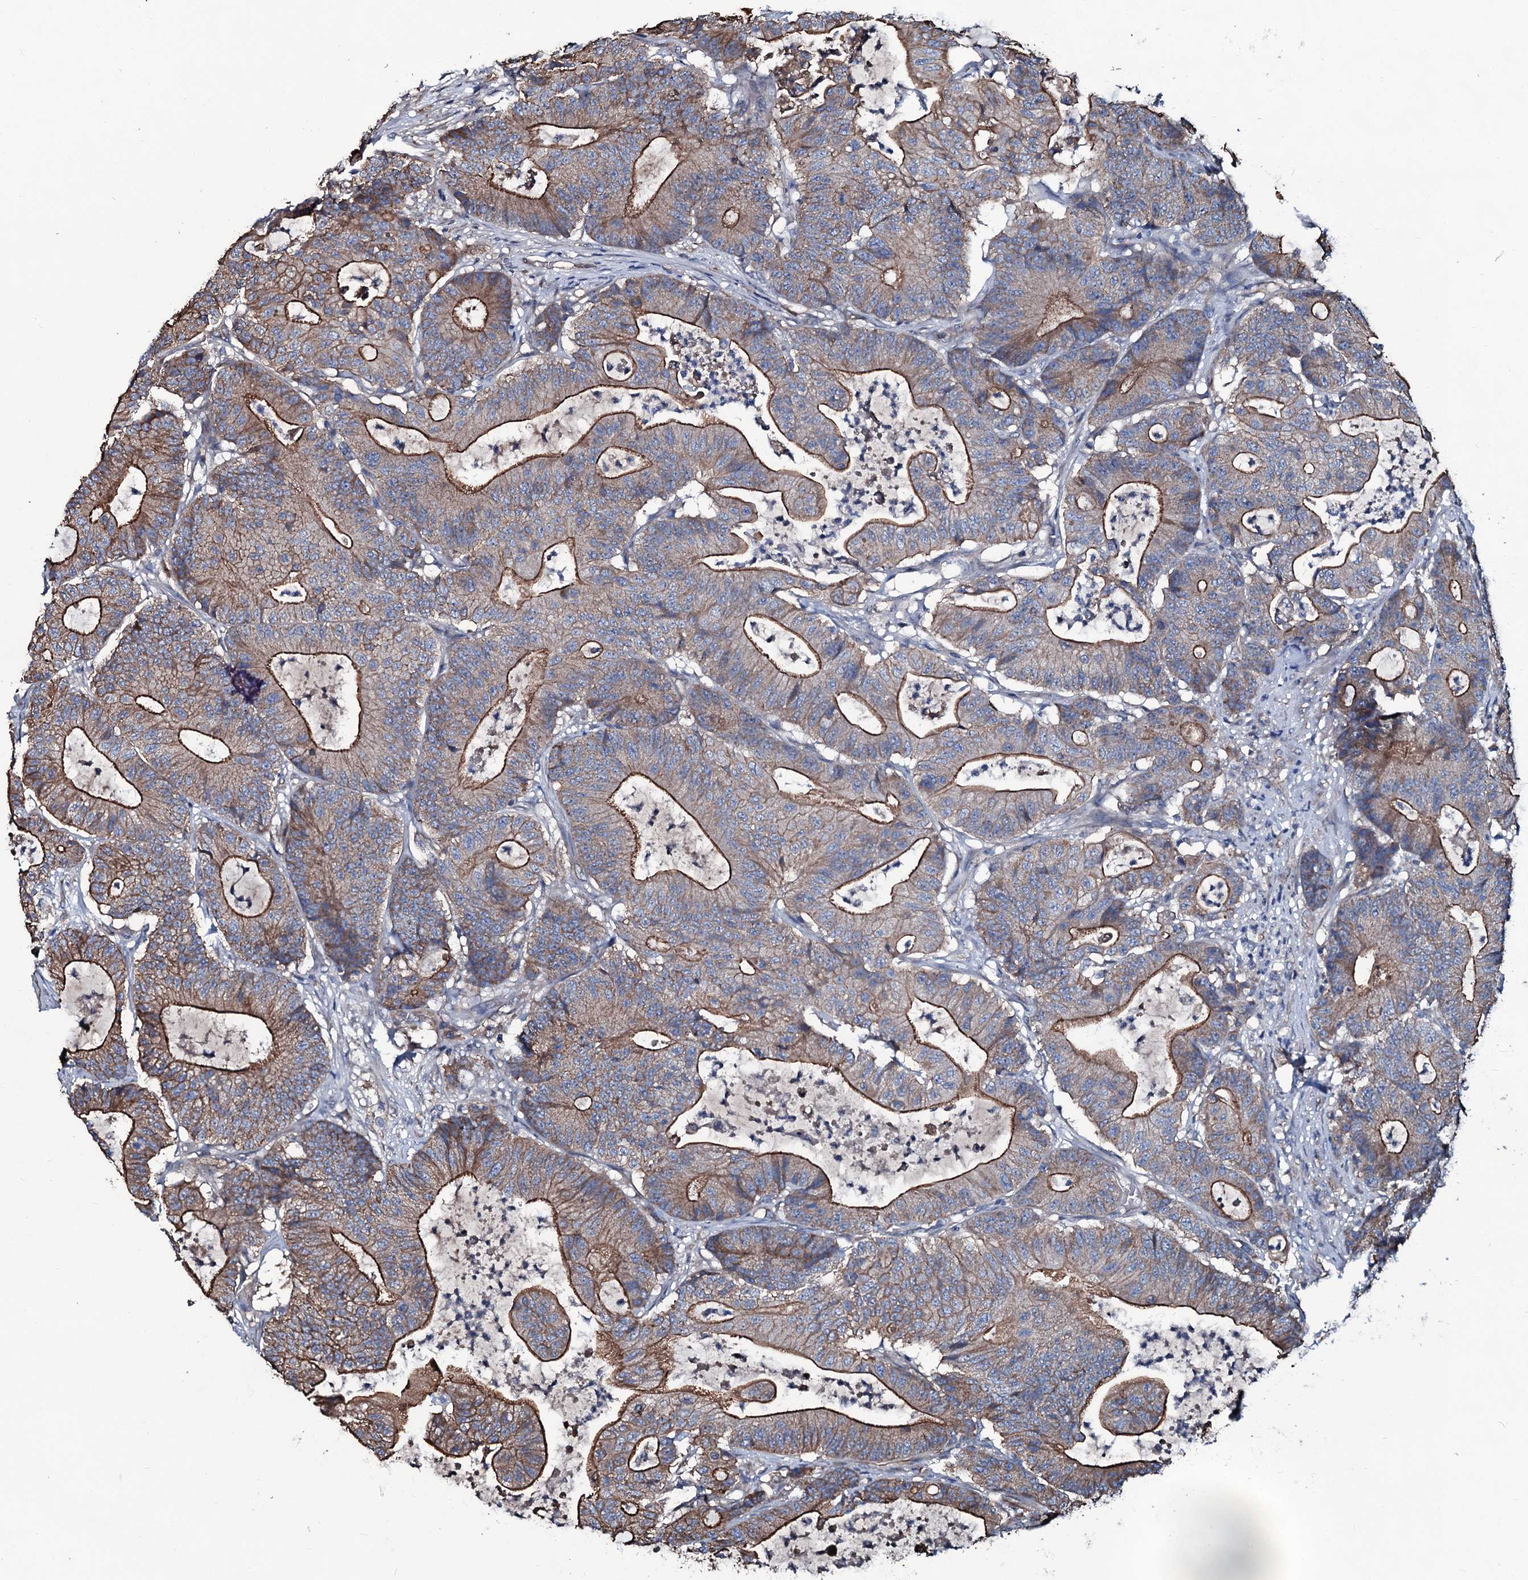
{"staining": {"intensity": "strong", "quantity": "25%-75%", "location": "cytoplasmic/membranous"}, "tissue": "colorectal cancer", "cell_type": "Tumor cells", "image_type": "cancer", "snomed": [{"axis": "morphology", "description": "Adenocarcinoma, NOS"}, {"axis": "topography", "description": "Colon"}], "caption": "Brown immunohistochemical staining in human colorectal cancer reveals strong cytoplasmic/membranous expression in approximately 25%-75% of tumor cells. The staining was performed using DAB (3,3'-diaminobenzidine) to visualize the protein expression in brown, while the nuclei were stained in blue with hematoxylin (Magnification: 20x).", "gene": "DMAC2", "patient": {"sex": "female", "age": 84}}